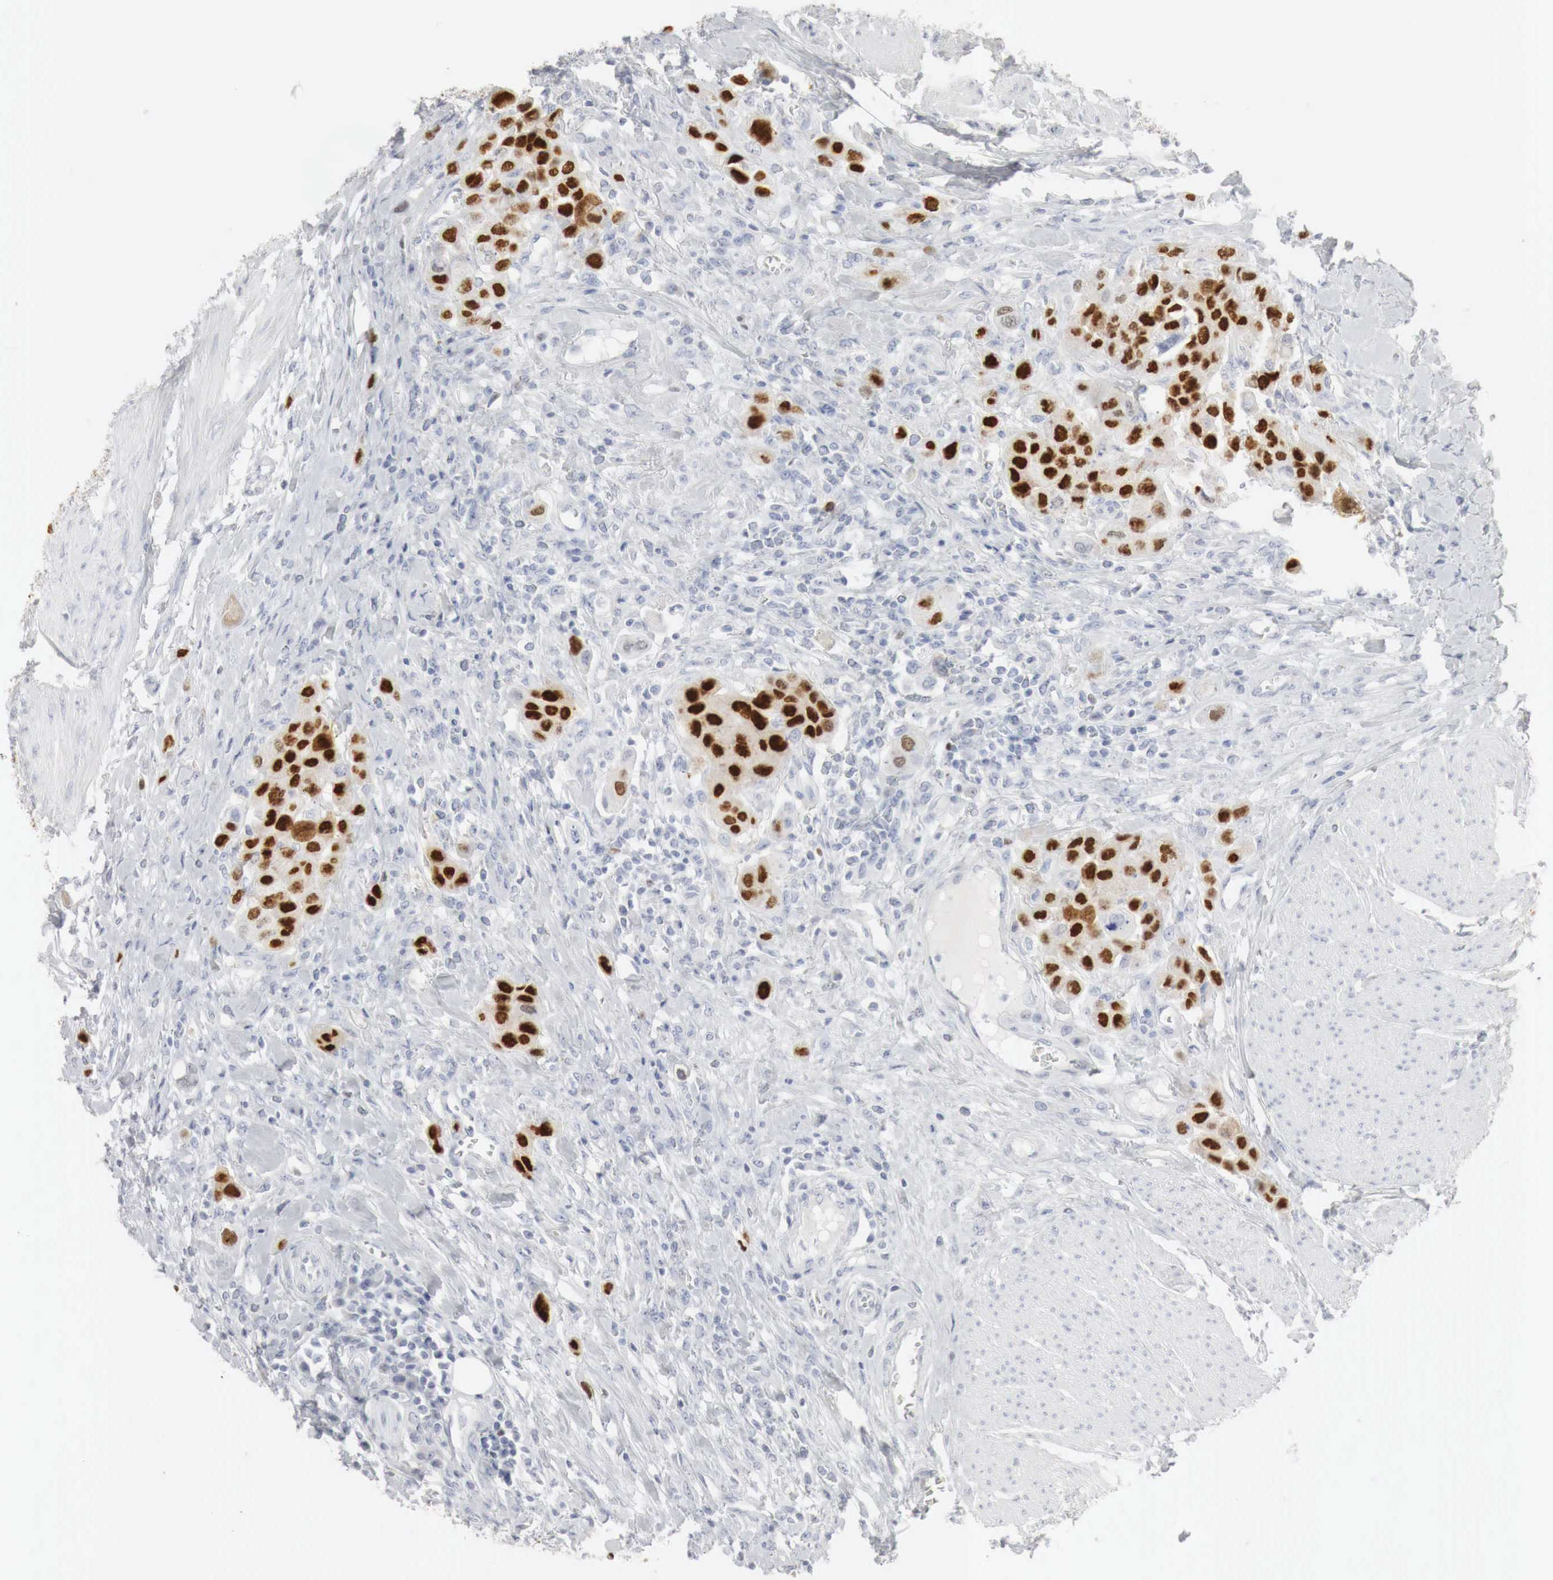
{"staining": {"intensity": "strong", "quantity": ">75%", "location": "nuclear"}, "tissue": "urothelial cancer", "cell_type": "Tumor cells", "image_type": "cancer", "snomed": [{"axis": "morphology", "description": "Urothelial carcinoma, High grade"}, {"axis": "topography", "description": "Urinary bladder"}], "caption": "Urothelial cancer stained with immunohistochemistry reveals strong nuclear positivity in about >75% of tumor cells.", "gene": "TP63", "patient": {"sex": "male", "age": 50}}